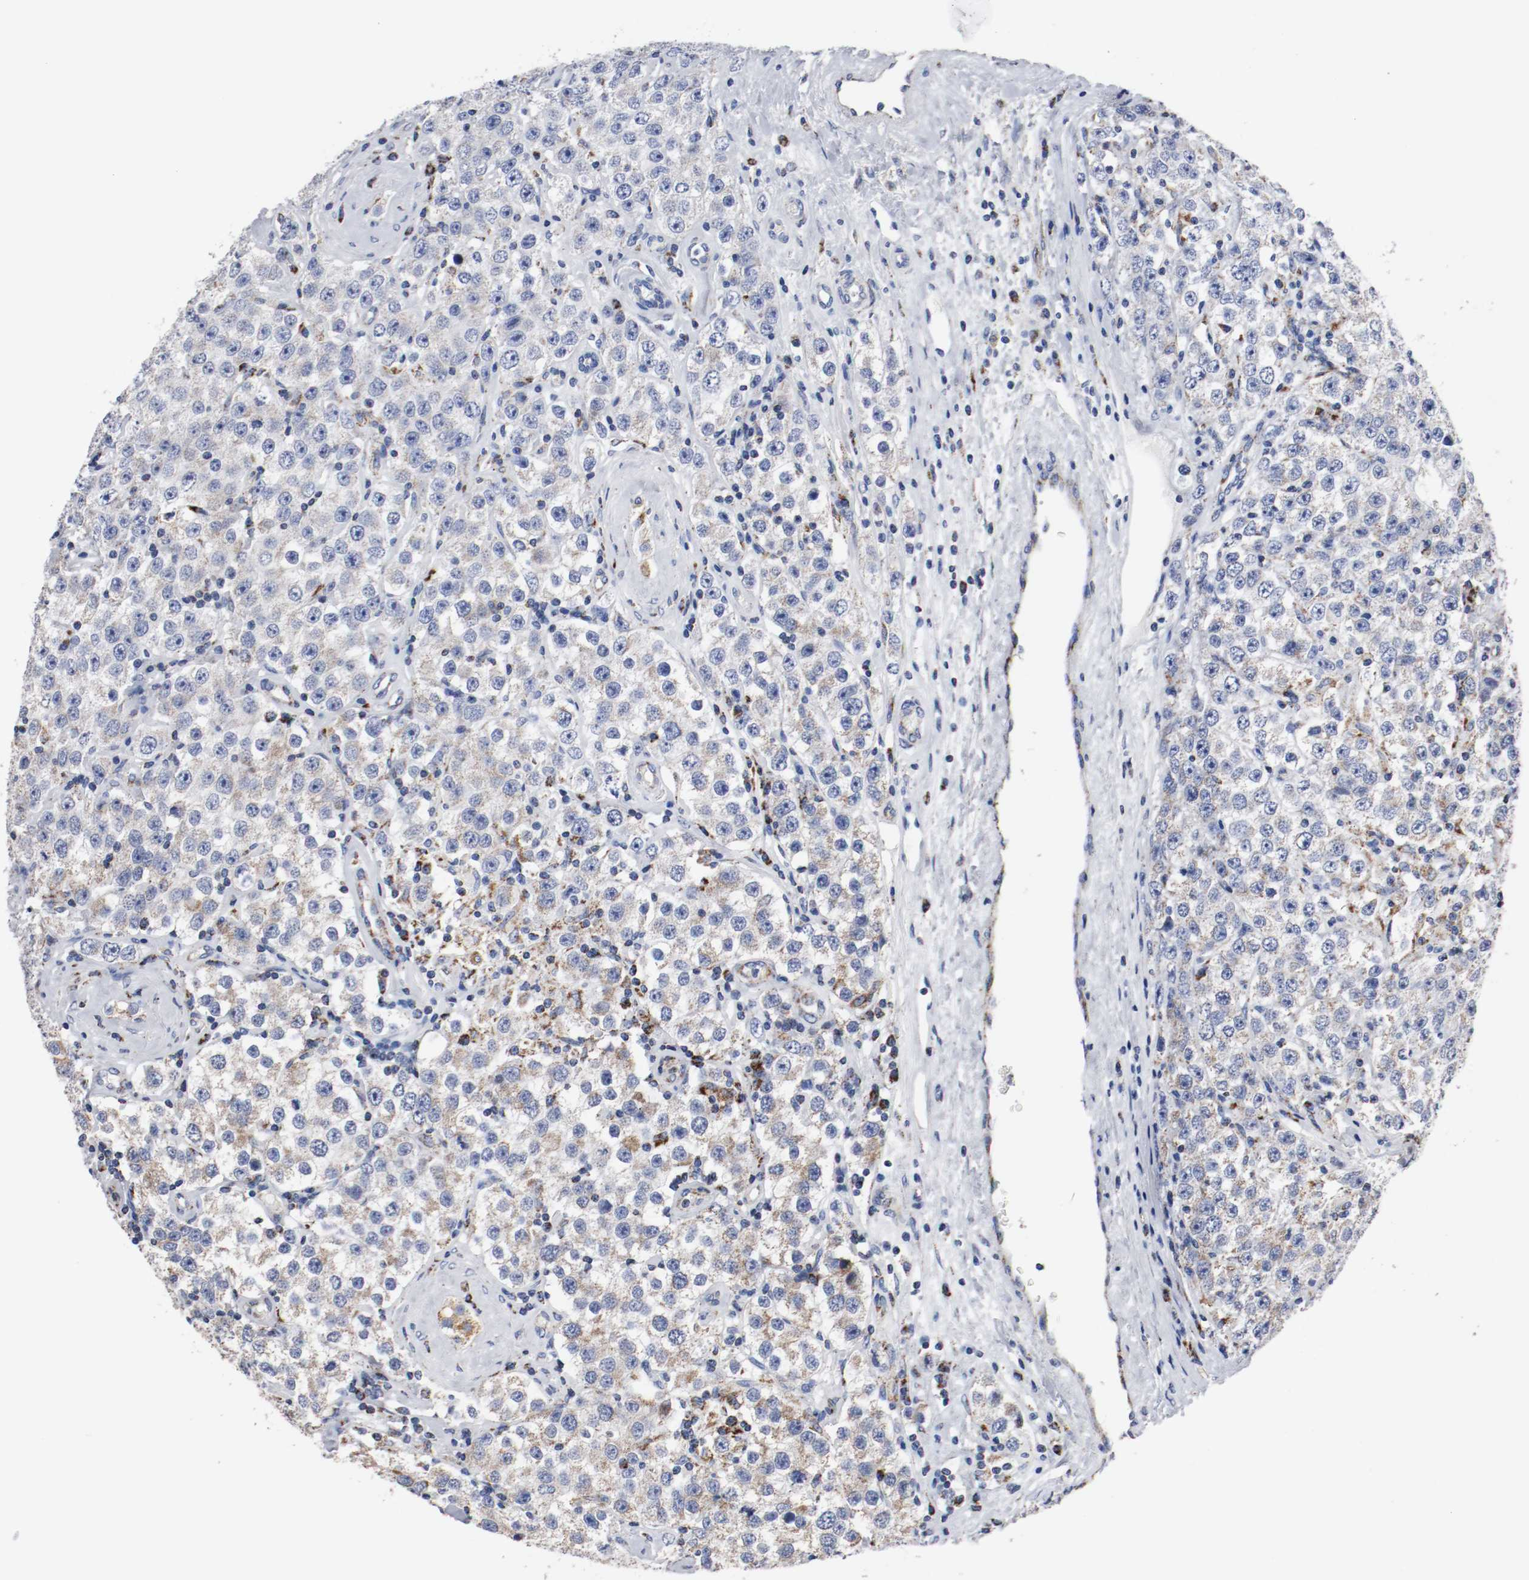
{"staining": {"intensity": "moderate", "quantity": ">75%", "location": "cytoplasmic/membranous"}, "tissue": "testis cancer", "cell_type": "Tumor cells", "image_type": "cancer", "snomed": [{"axis": "morphology", "description": "Seminoma, NOS"}, {"axis": "topography", "description": "Testis"}], "caption": "Human testis cancer (seminoma) stained for a protein (brown) exhibits moderate cytoplasmic/membranous positive expression in about >75% of tumor cells.", "gene": "TUBD1", "patient": {"sex": "male", "age": 52}}